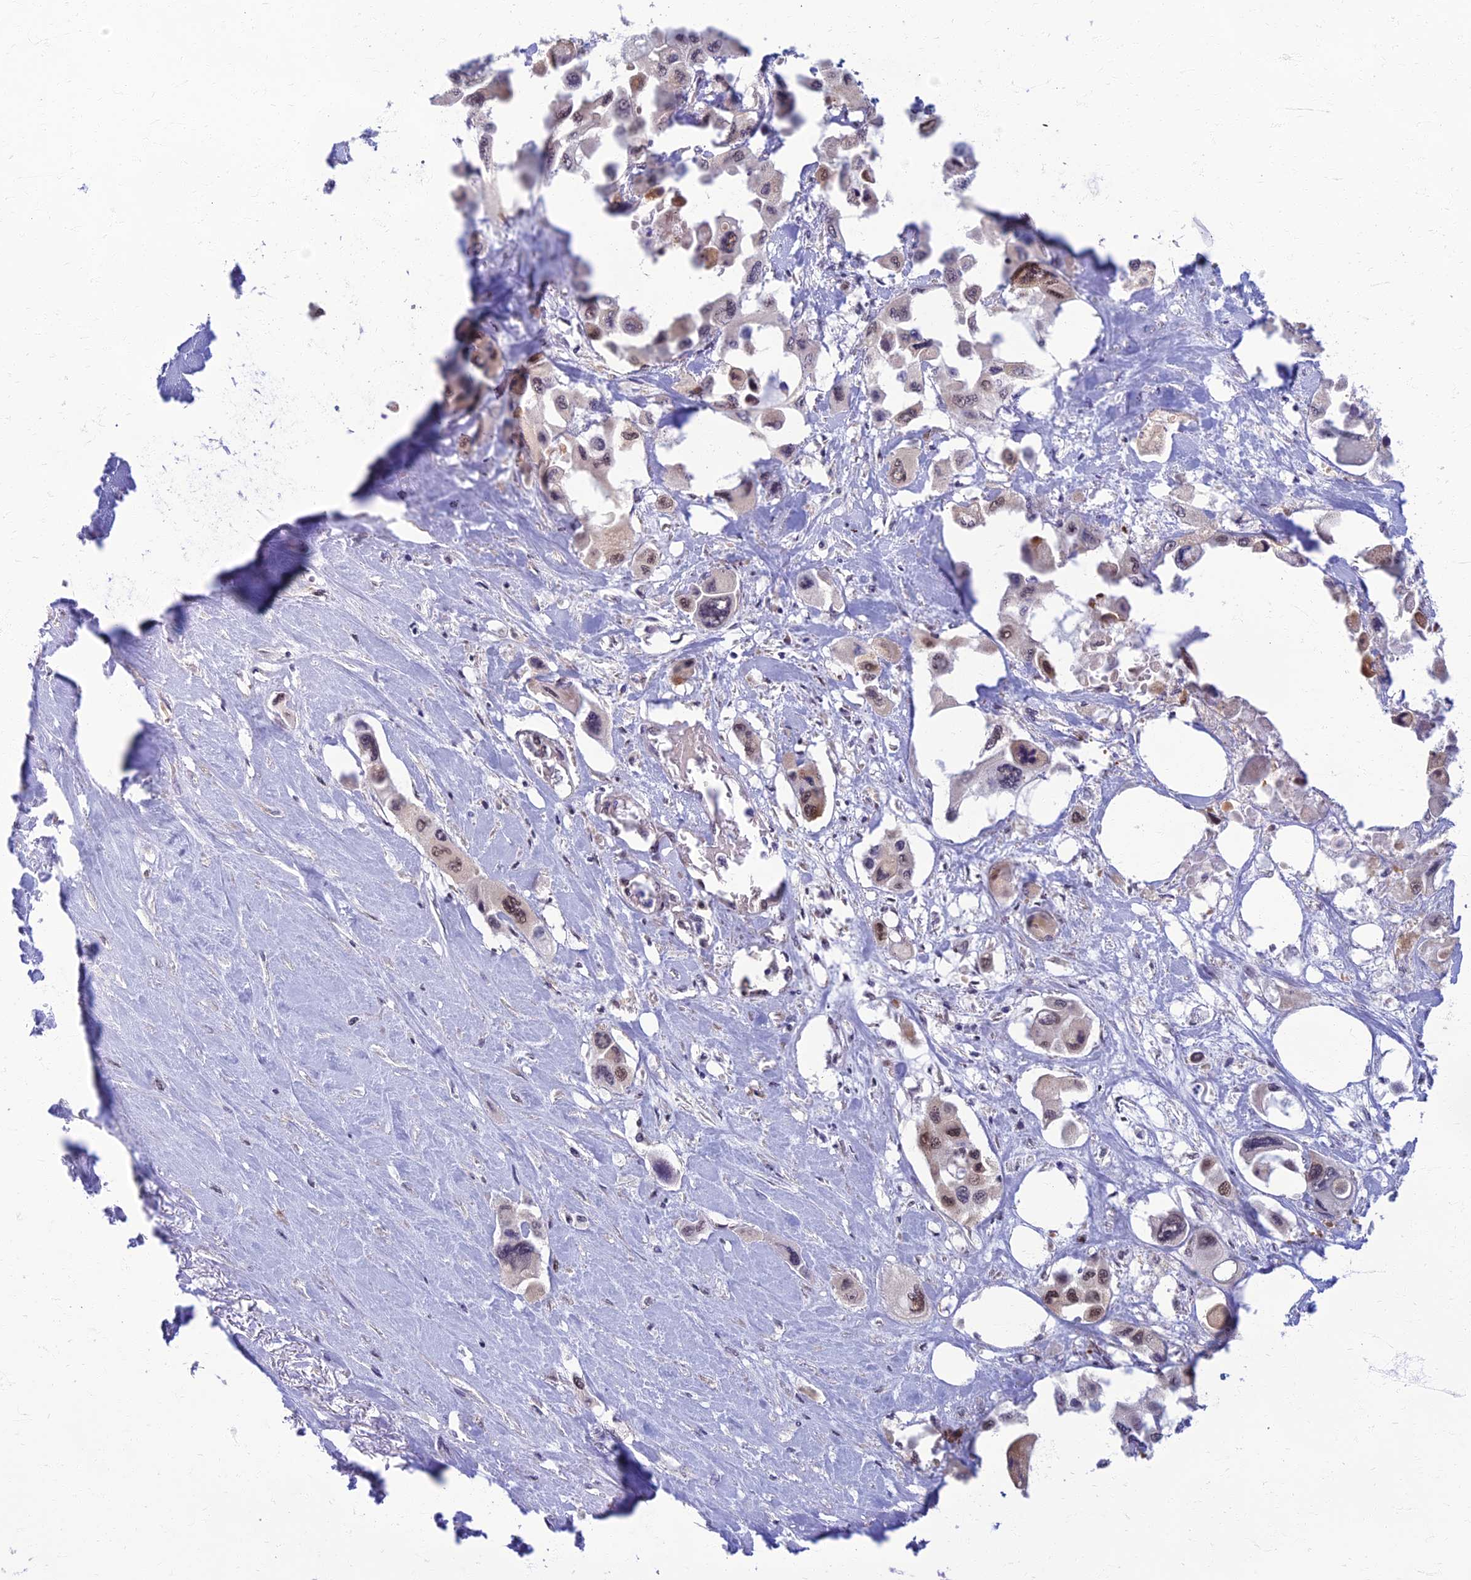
{"staining": {"intensity": "moderate", "quantity": "25%-75%", "location": "nuclear"}, "tissue": "pancreatic cancer", "cell_type": "Tumor cells", "image_type": "cancer", "snomed": [{"axis": "morphology", "description": "Adenocarcinoma, NOS"}, {"axis": "topography", "description": "Pancreas"}], "caption": "Immunohistochemical staining of adenocarcinoma (pancreatic) exhibits moderate nuclear protein expression in about 25%-75% of tumor cells.", "gene": "EARS2", "patient": {"sex": "male", "age": 92}}